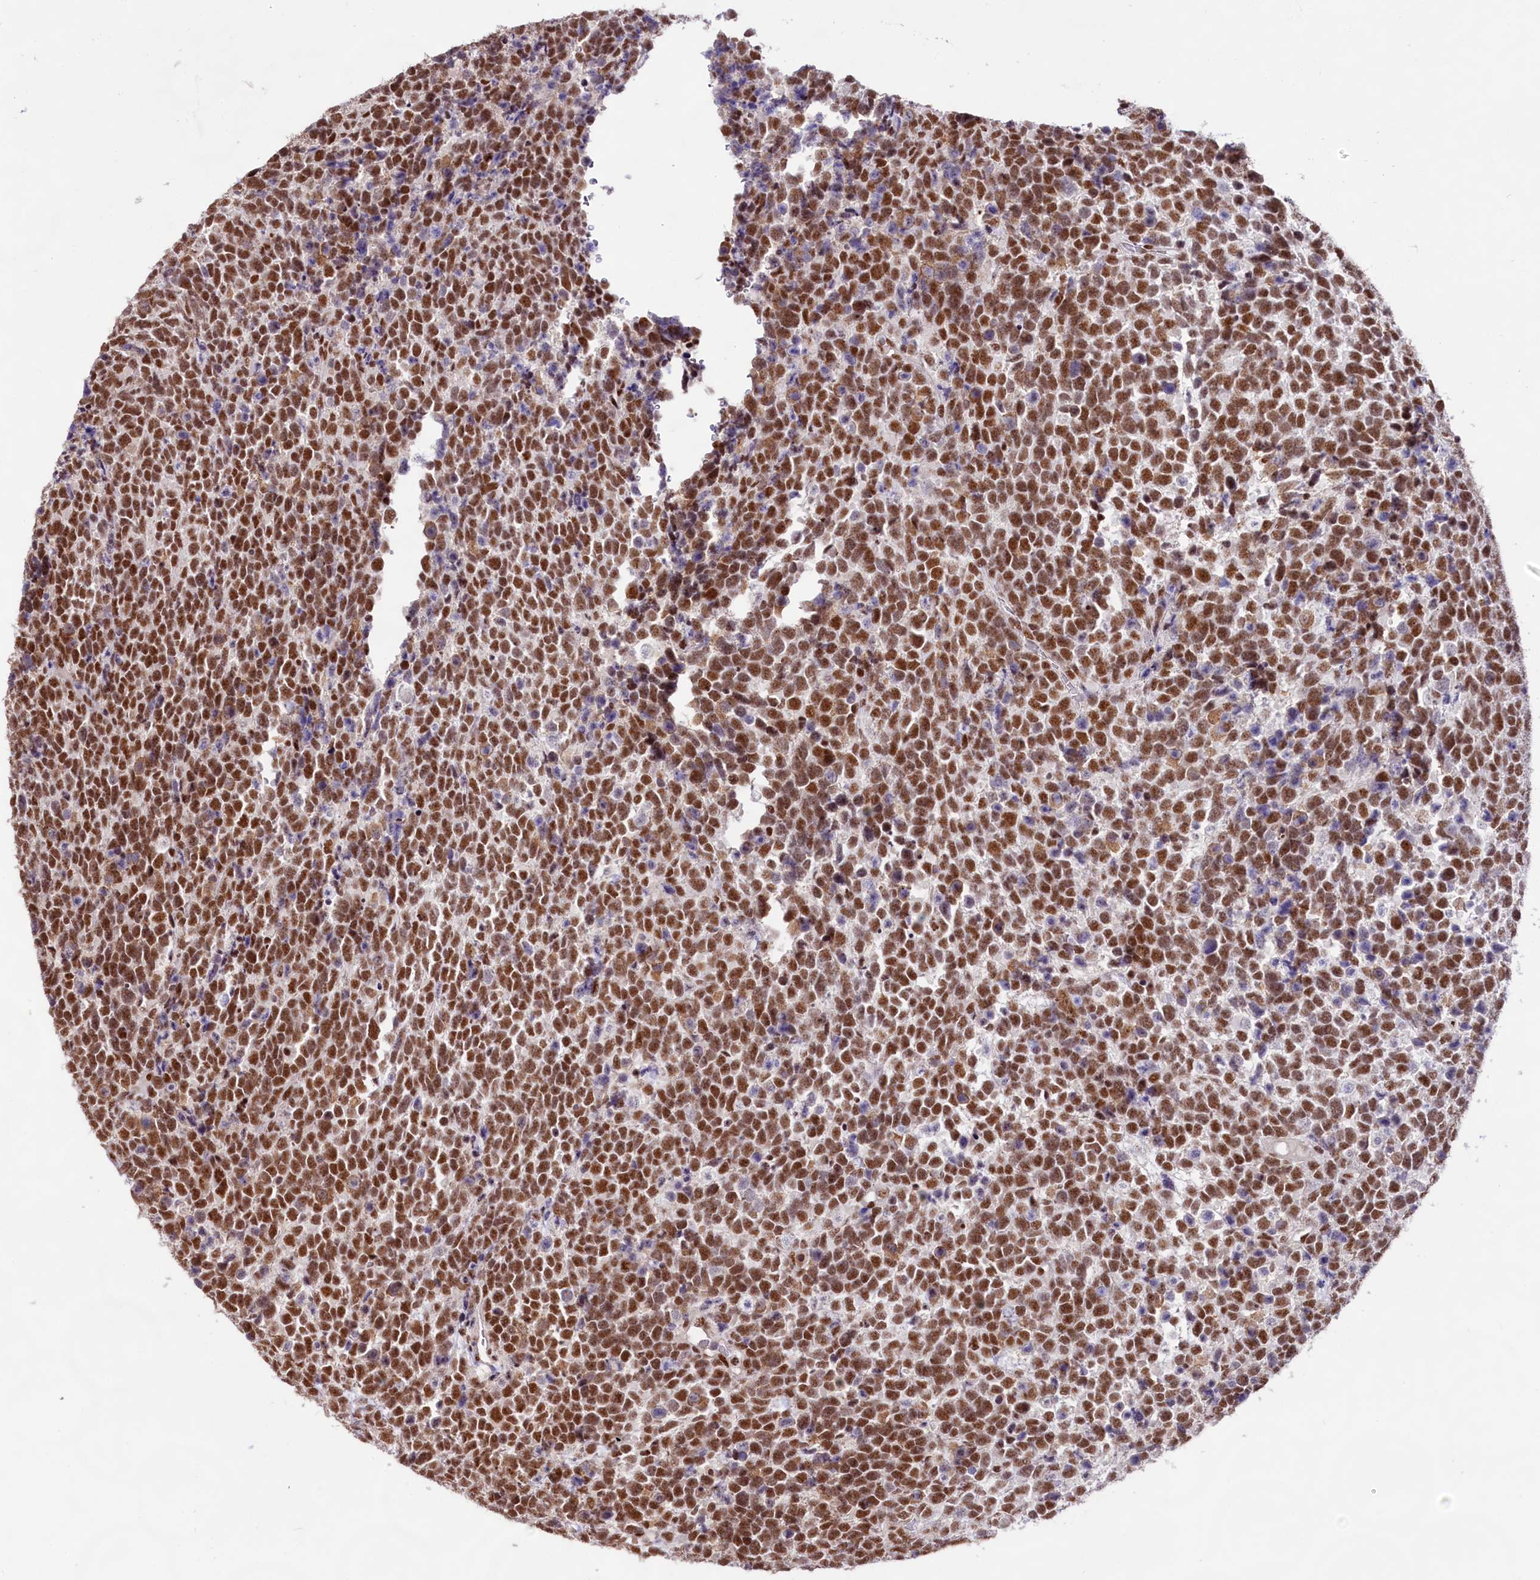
{"staining": {"intensity": "strong", "quantity": ">75%", "location": "nuclear"}, "tissue": "urothelial cancer", "cell_type": "Tumor cells", "image_type": "cancer", "snomed": [{"axis": "morphology", "description": "Urothelial carcinoma, High grade"}, {"axis": "topography", "description": "Urinary bladder"}], "caption": "Protein expression analysis of human urothelial carcinoma (high-grade) reveals strong nuclear staining in about >75% of tumor cells.", "gene": "HIRA", "patient": {"sex": "female", "age": 82}}